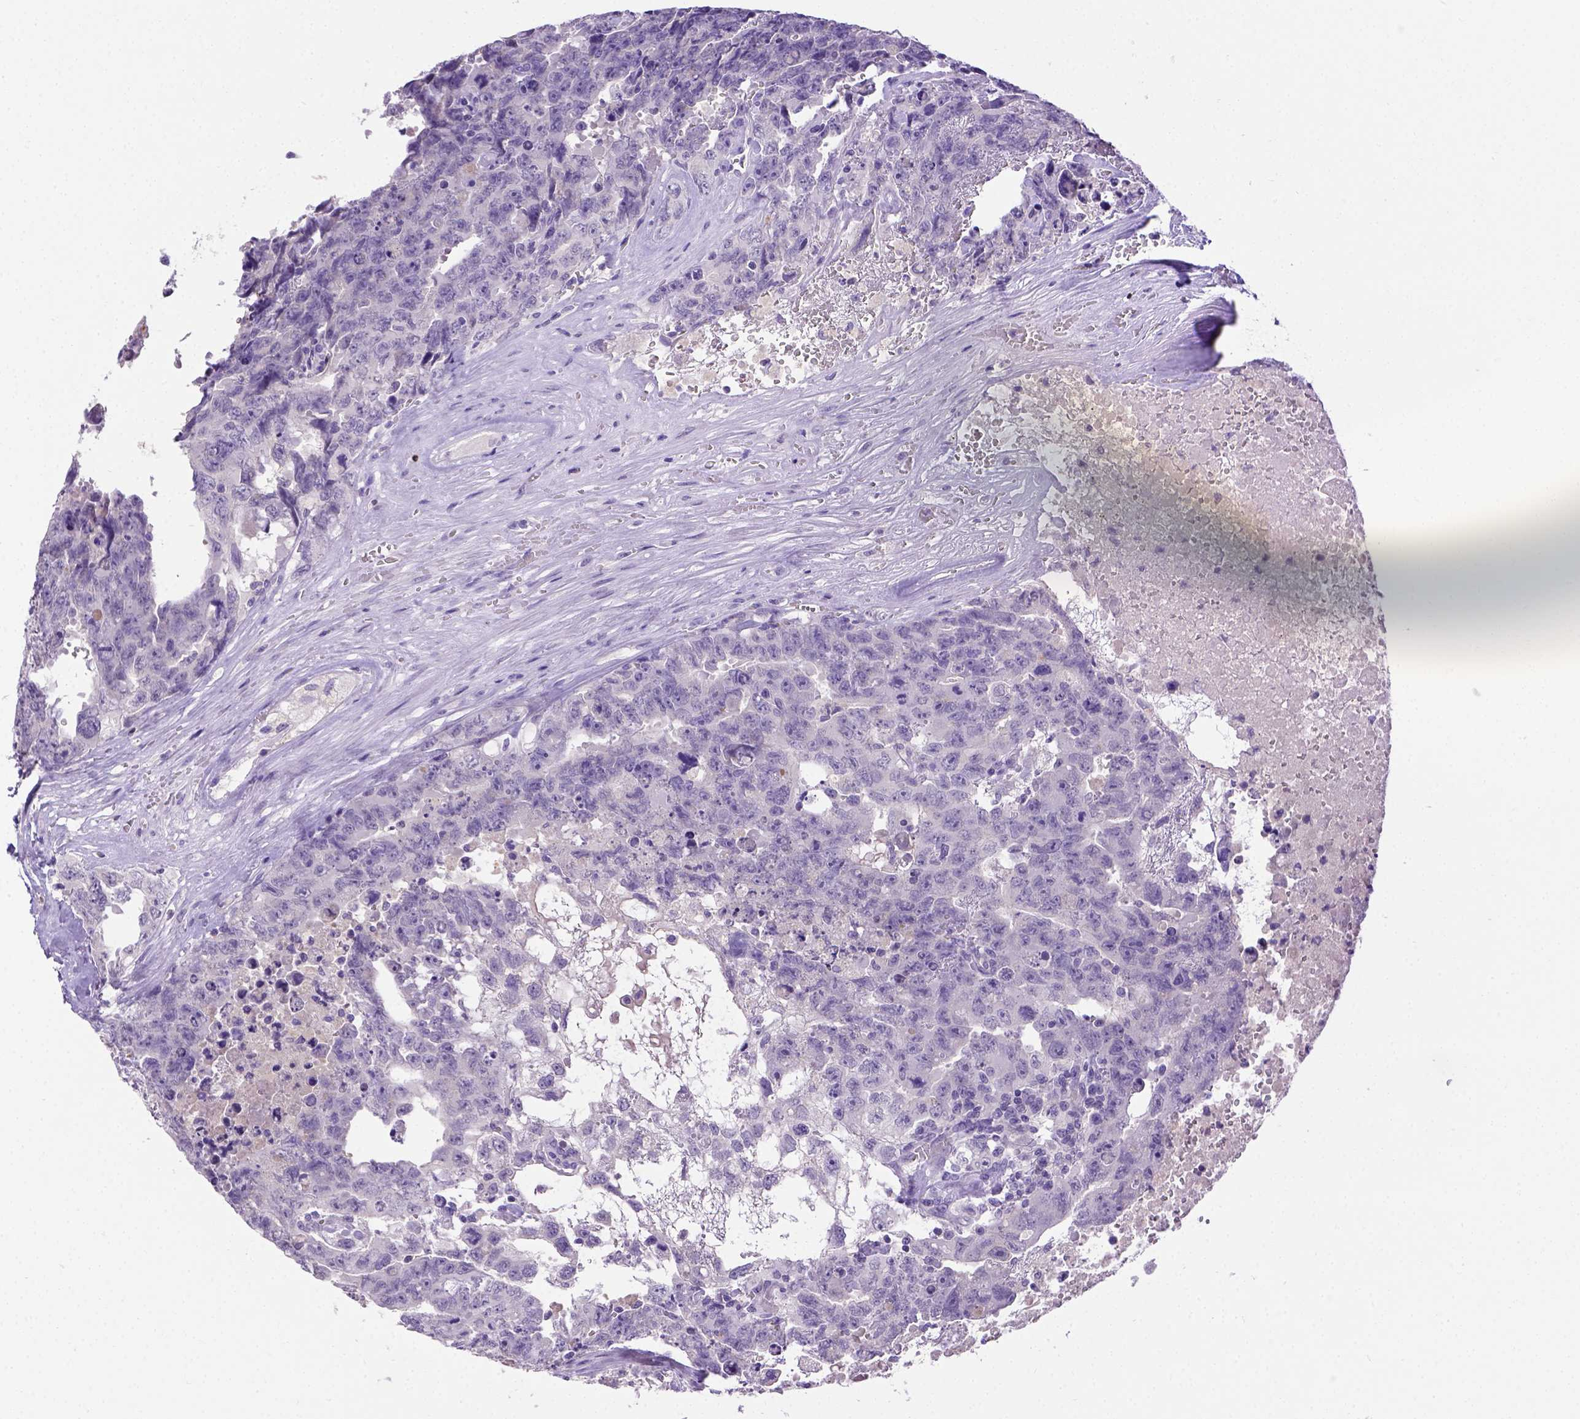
{"staining": {"intensity": "negative", "quantity": "none", "location": "none"}, "tissue": "testis cancer", "cell_type": "Tumor cells", "image_type": "cancer", "snomed": [{"axis": "morphology", "description": "Carcinoma, Embryonal, NOS"}, {"axis": "topography", "description": "Testis"}], "caption": "This is an immunohistochemistry (IHC) micrograph of human testis cancer (embryonal carcinoma). There is no staining in tumor cells.", "gene": "B3GAT1", "patient": {"sex": "male", "age": 24}}